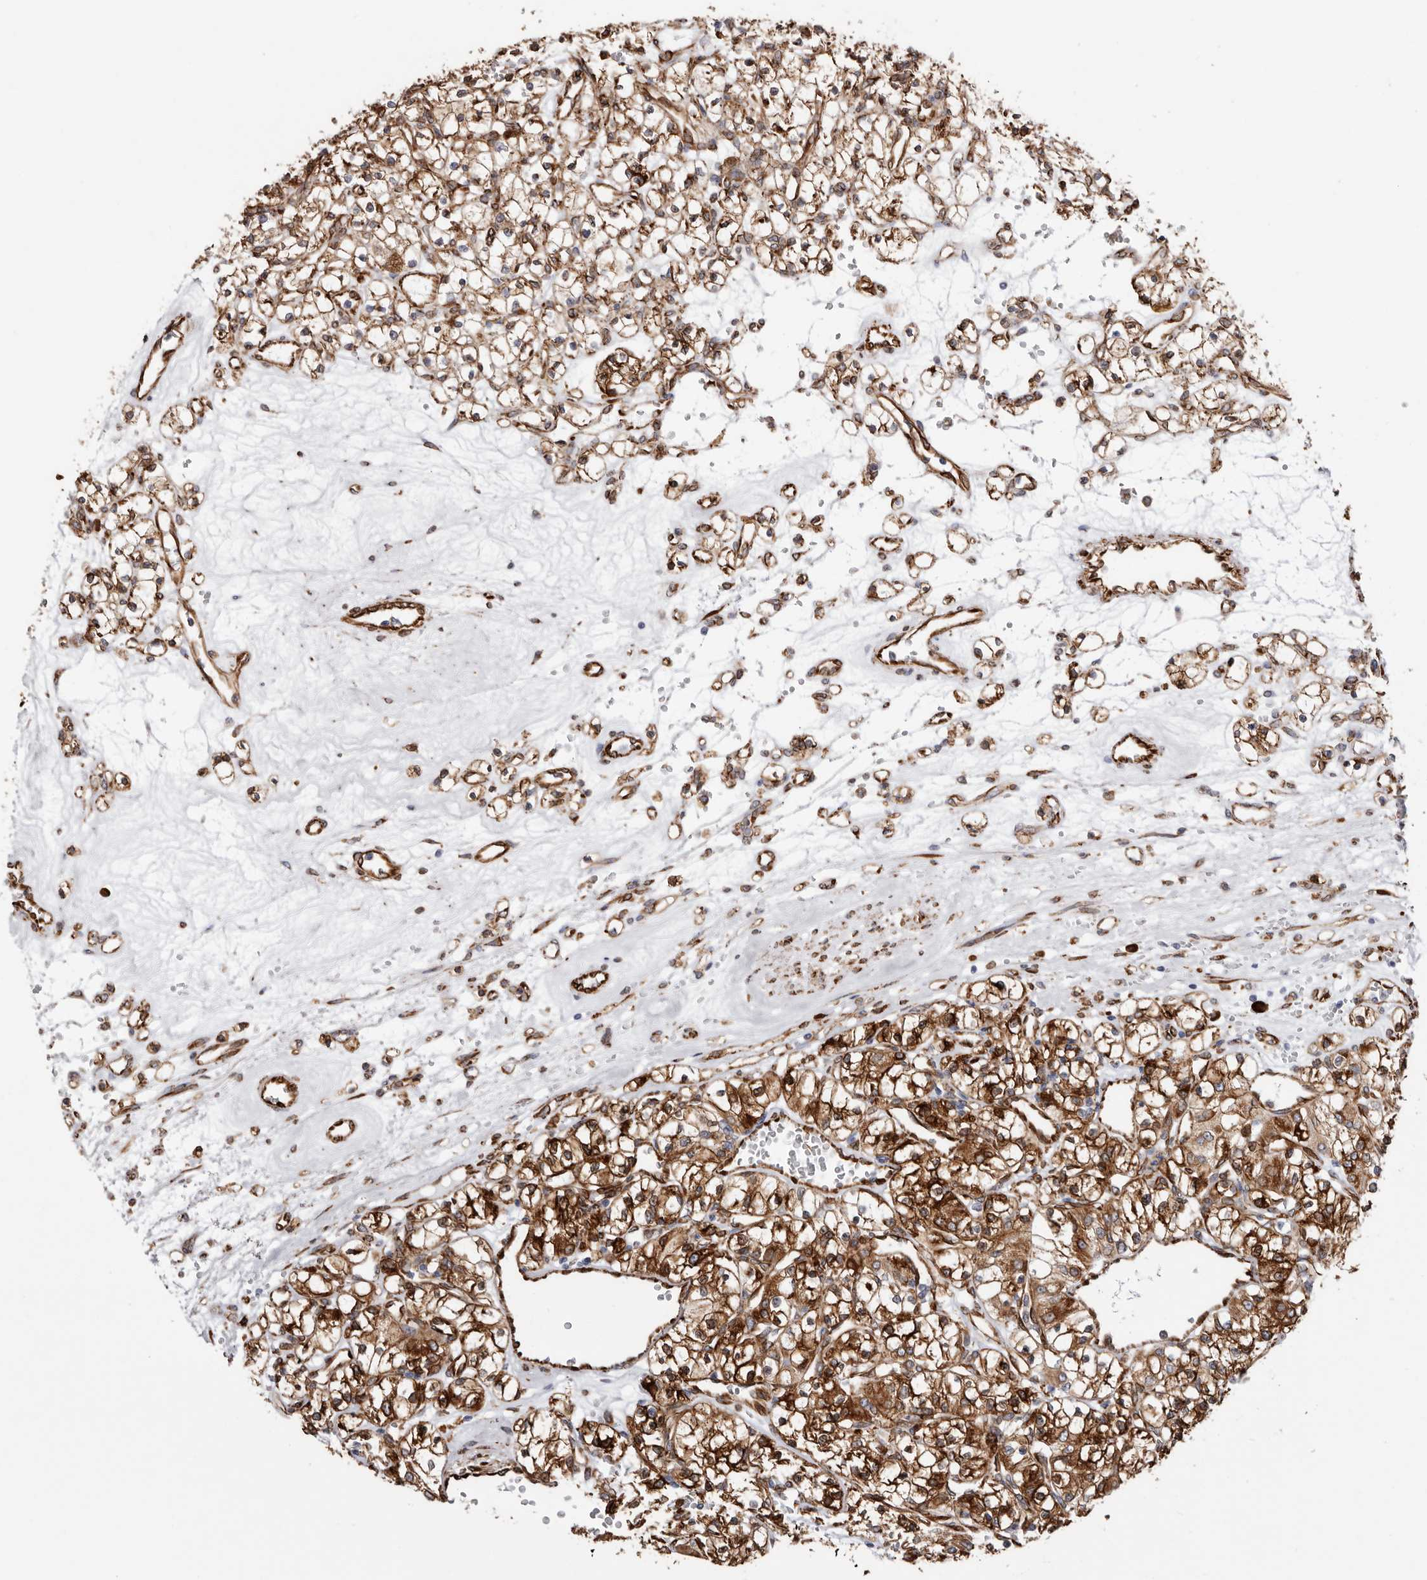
{"staining": {"intensity": "strong", "quantity": ">75%", "location": "cytoplasmic/membranous"}, "tissue": "renal cancer", "cell_type": "Tumor cells", "image_type": "cancer", "snomed": [{"axis": "morphology", "description": "Adenocarcinoma, NOS"}, {"axis": "topography", "description": "Kidney"}], "caption": "About >75% of tumor cells in renal cancer (adenocarcinoma) demonstrate strong cytoplasmic/membranous protein positivity as visualized by brown immunohistochemical staining.", "gene": "SEMA3E", "patient": {"sex": "female", "age": 59}}